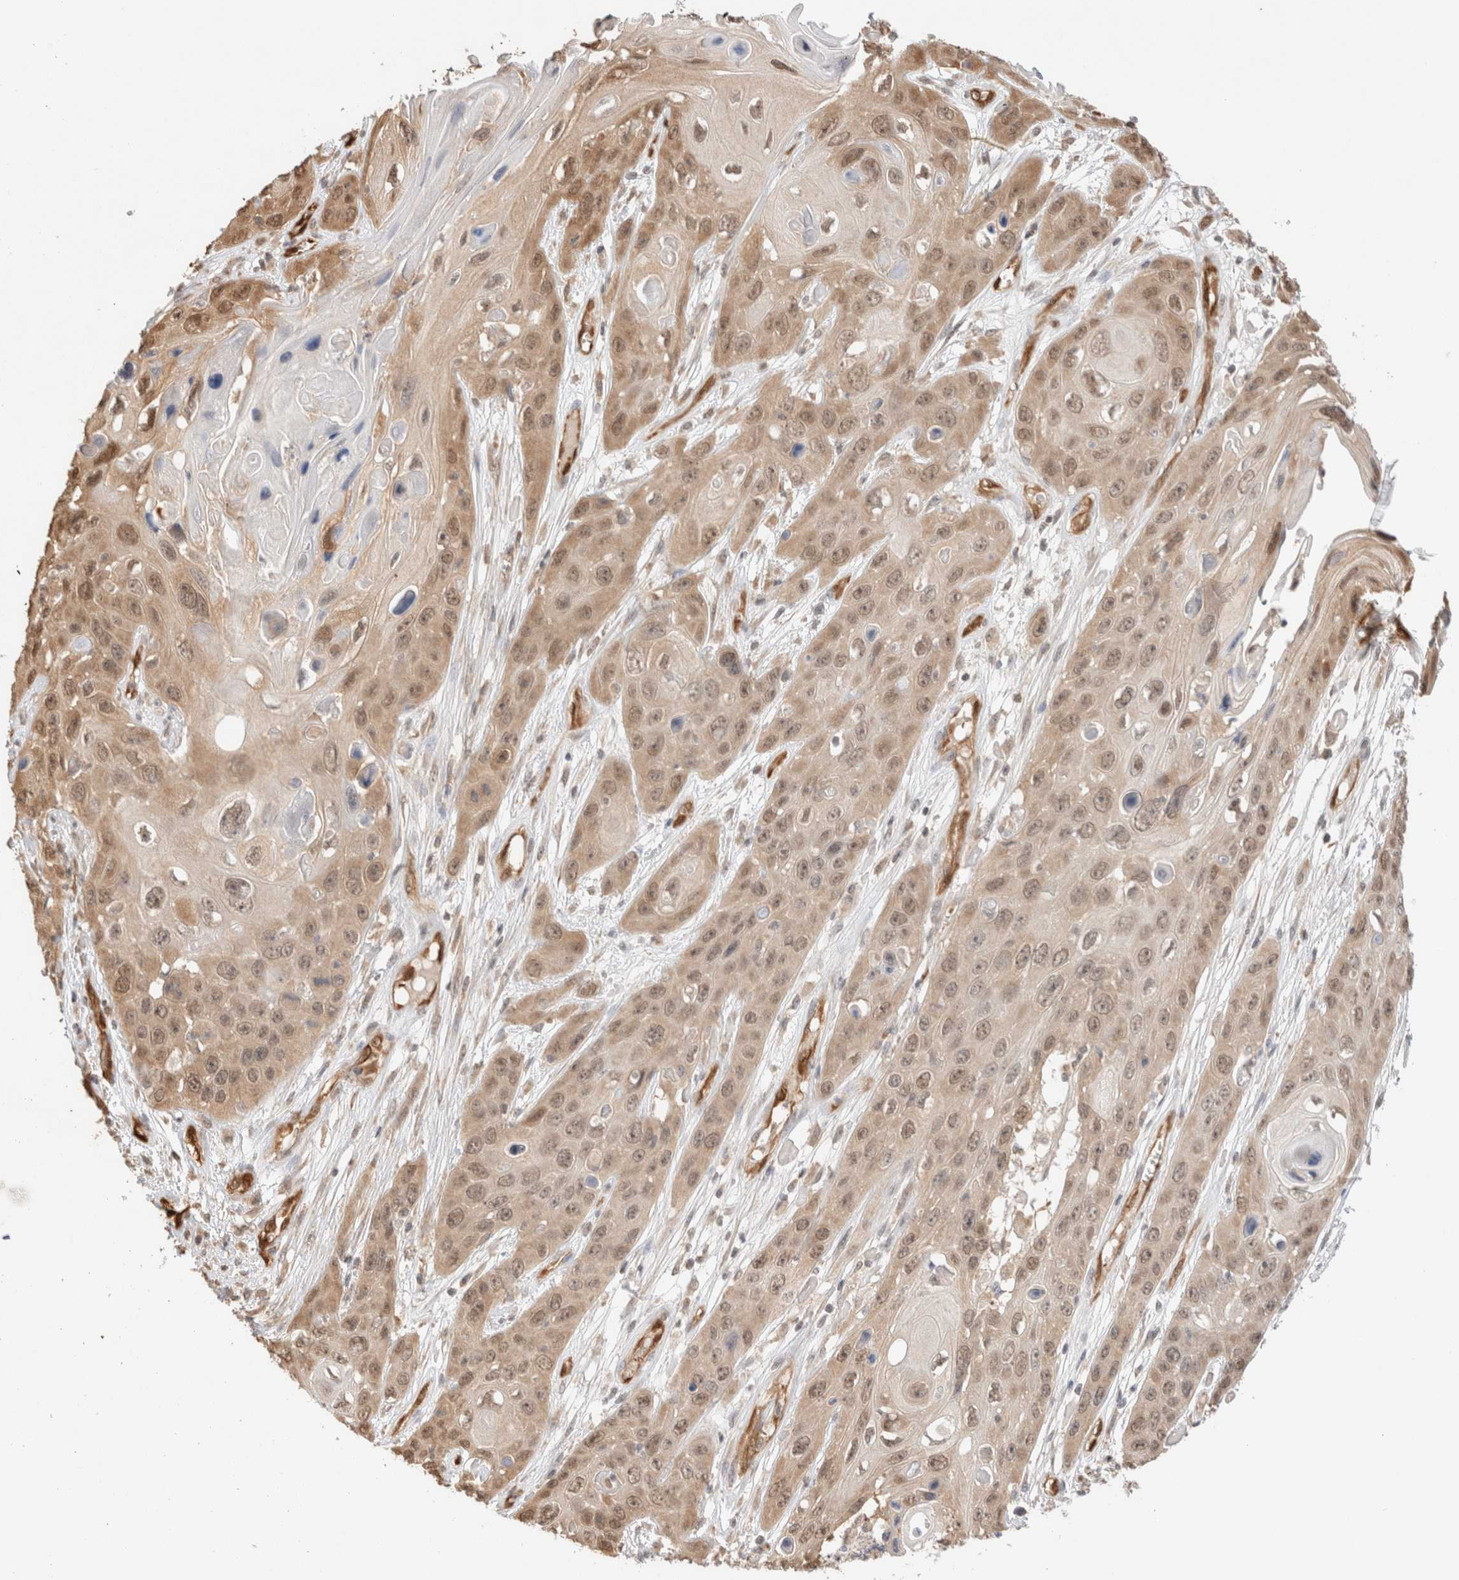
{"staining": {"intensity": "weak", "quantity": ">75%", "location": "cytoplasmic/membranous,nuclear"}, "tissue": "skin cancer", "cell_type": "Tumor cells", "image_type": "cancer", "snomed": [{"axis": "morphology", "description": "Squamous cell carcinoma, NOS"}, {"axis": "topography", "description": "Skin"}], "caption": "About >75% of tumor cells in skin cancer show weak cytoplasmic/membranous and nuclear protein staining as visualized by brown immunohistochemical staining.", "gene": "CA13", "patient": {"sex": "male", "age": 55}}